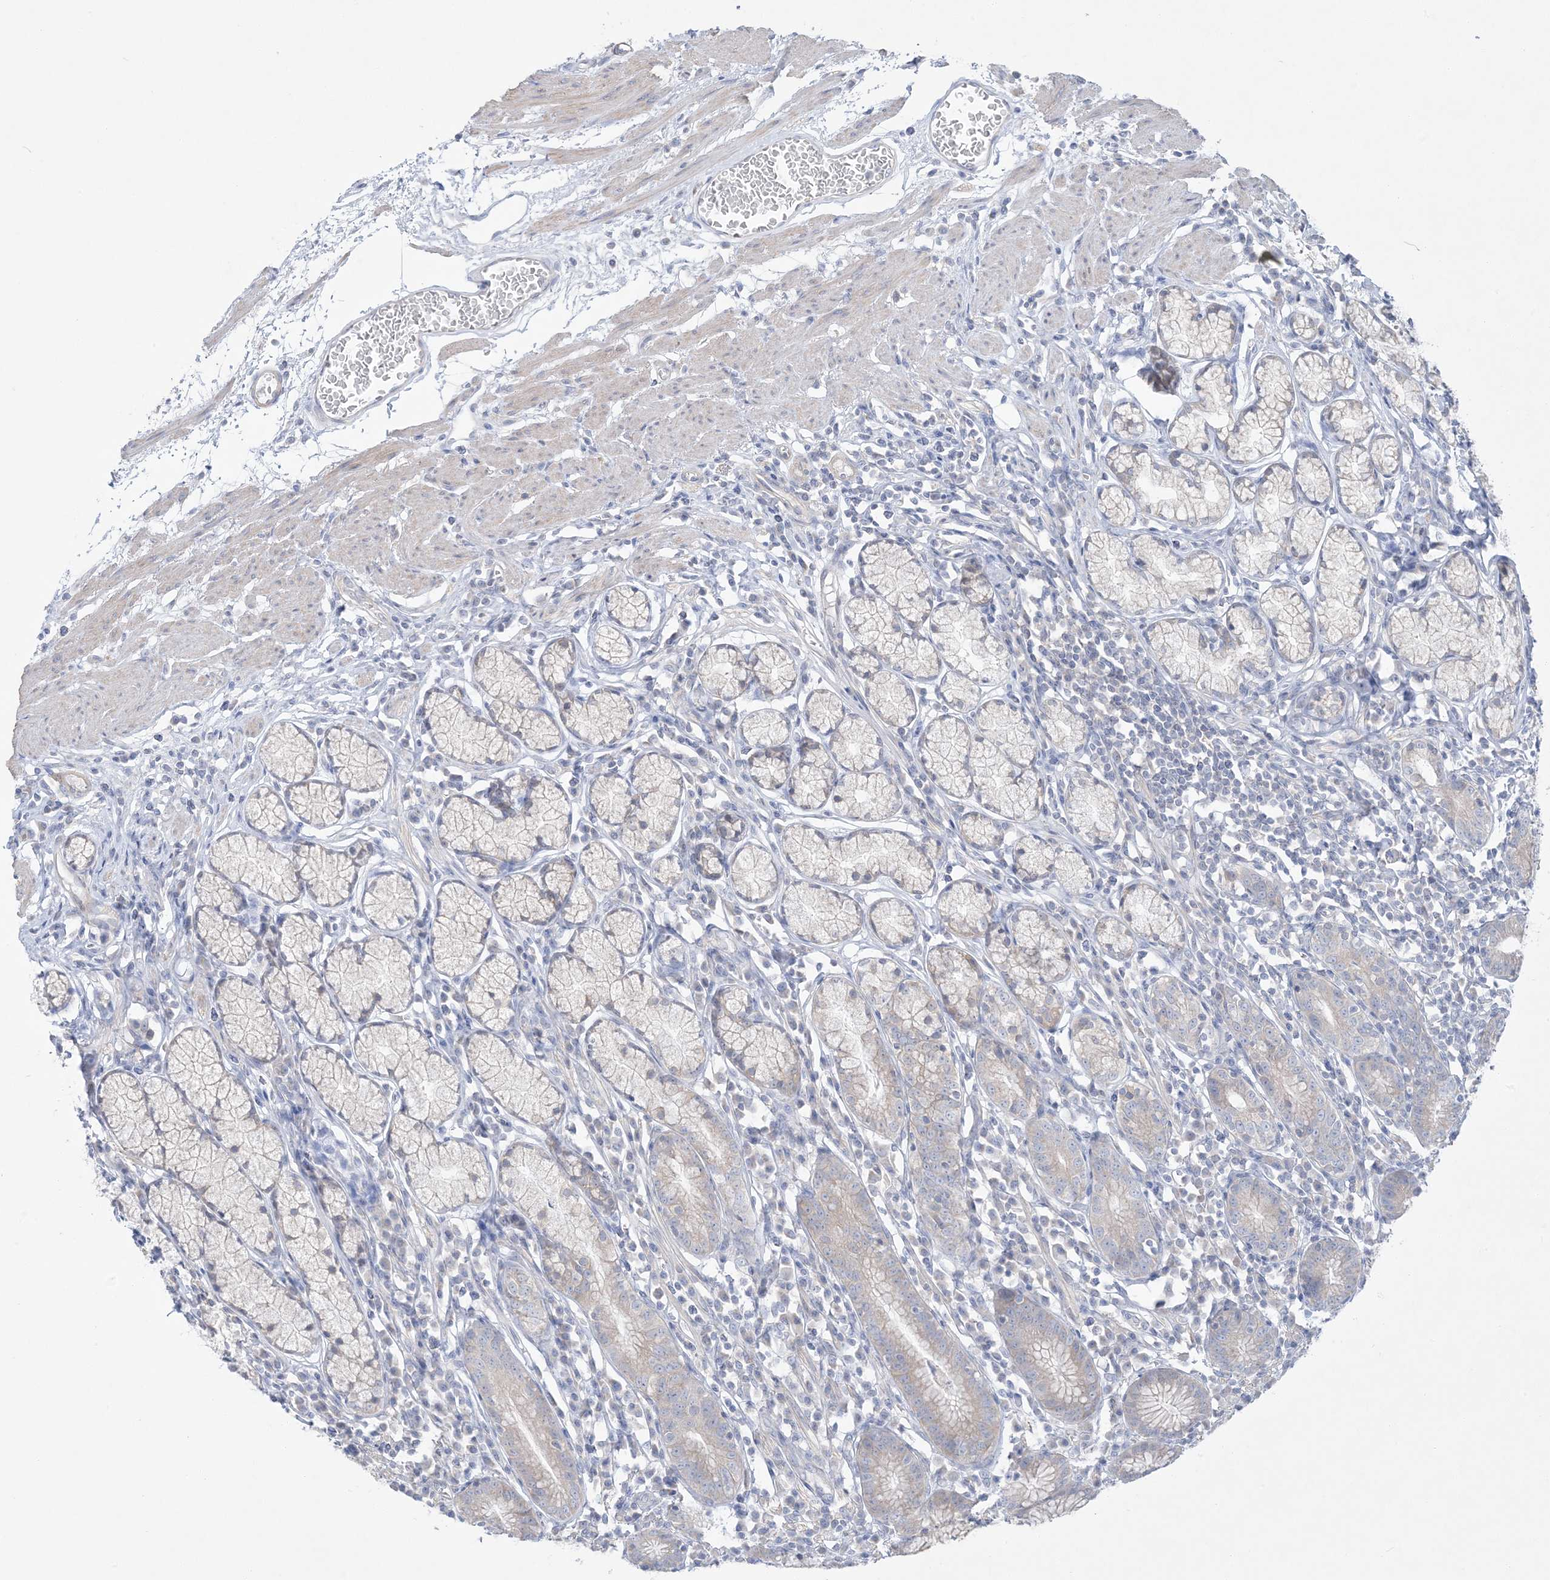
{"staining": {"intensity": "moderate", "quantity": "<25%", "location": "cytoplasmic/membranous"}, "tissue": "stomach", "cell_type": "Glandular cells", "image_type": "normal", "snomed": [{"axis": "morphology", "description": "Normal tissue, NOS"}, {"axis": "topography", "description": "Stomach"}], "caption": "Immunohistochemistry (IHC) (DAB (3,3'-diaminobenzidine)) staining of normal stomach displays moderate cytoplasmic/membranous protein positivity in approximately <25% of glandular cells. Nuclei are stained in blue.", "gene": "FAM184A", "patient": {"sex": "male", "age": 55}}